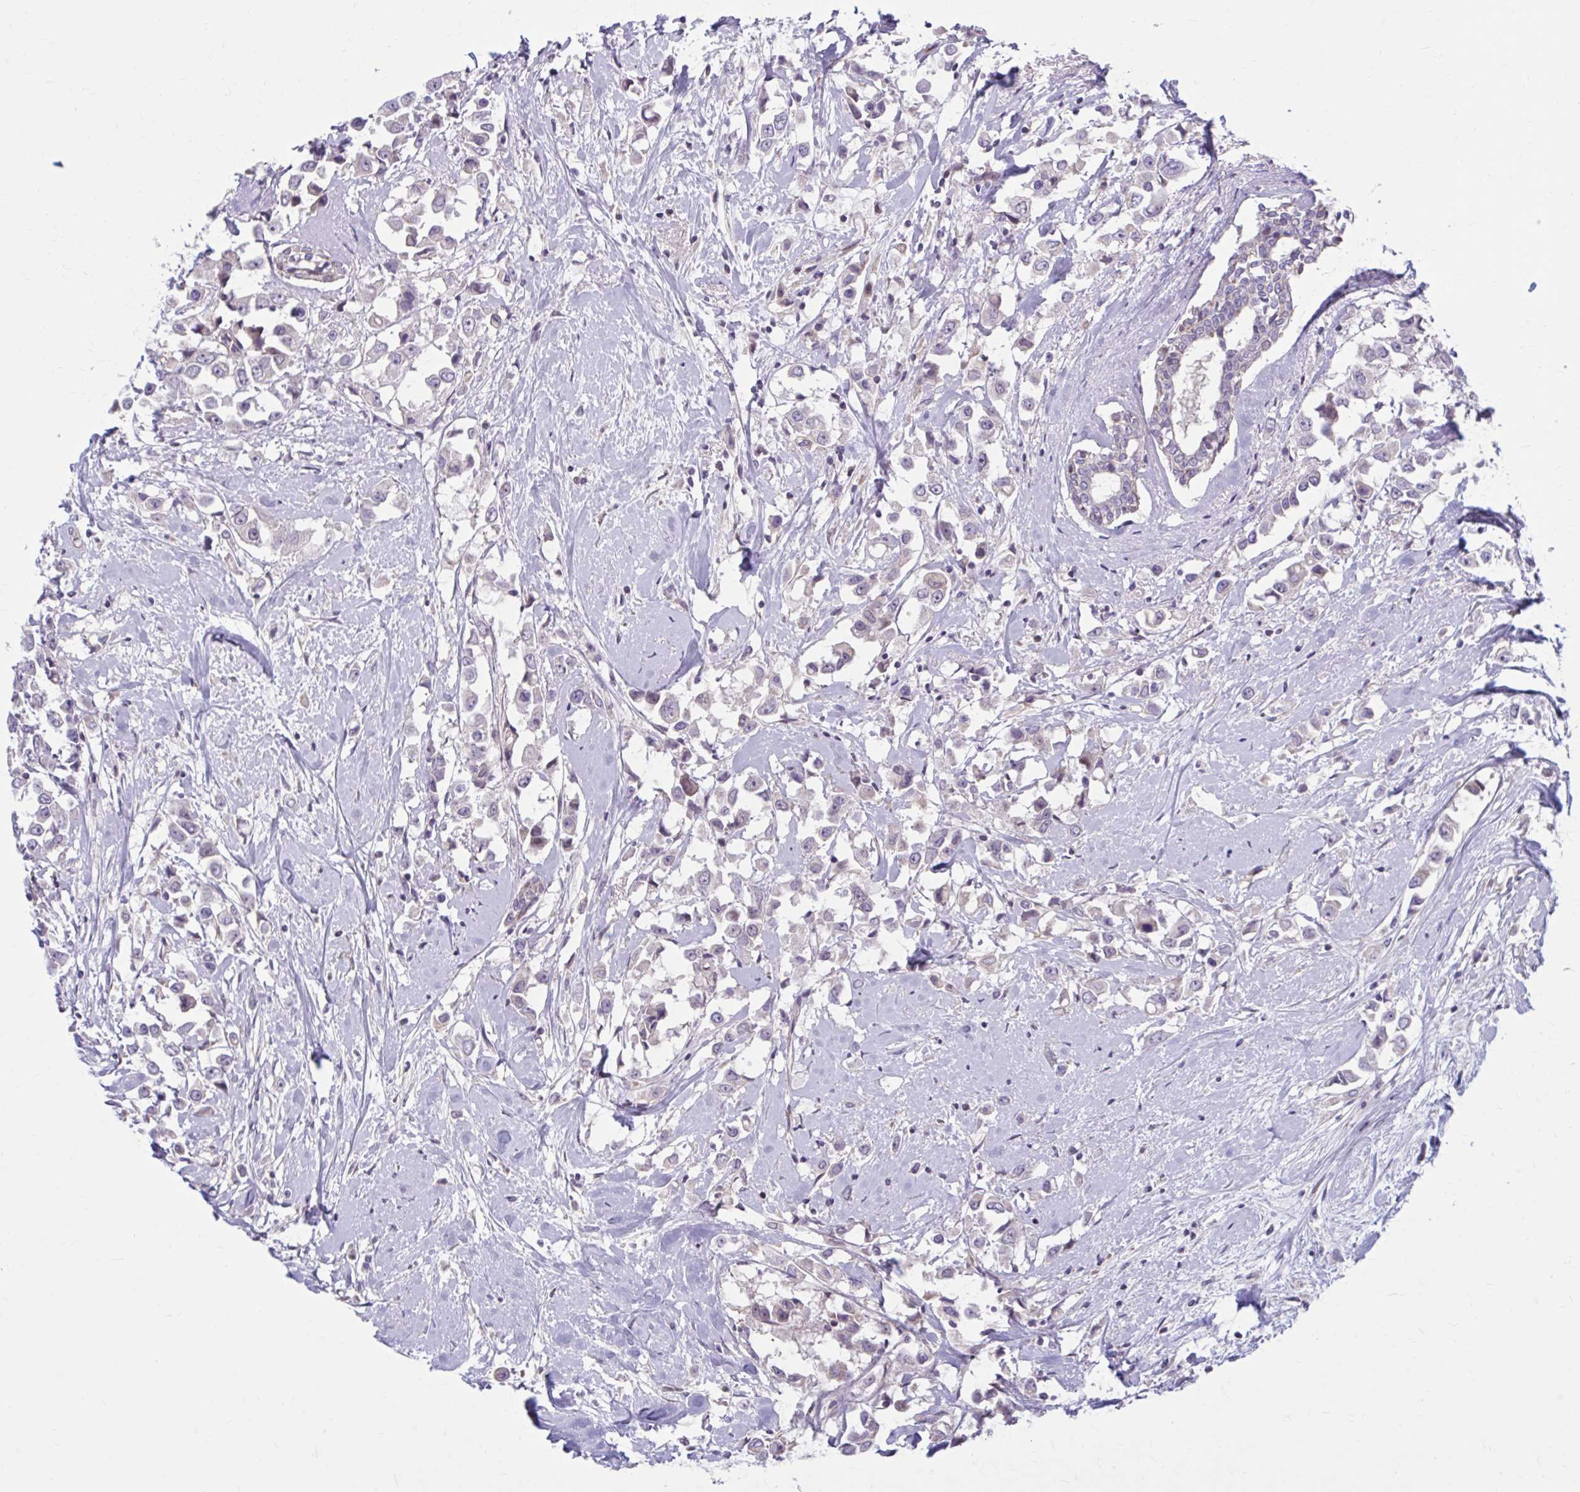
{"staining": {"intensity": "weak", "quantity": "<25%", "location": "cytoplasmic/membranous"}, "tissue": "breast cancer", "cell_type": "Tumor cells", "image_type": "cancer", "snomed": [{"axis": "morphology", "description": "Duct carcinoma"}, {"axis": "topography", "description": "Breast"}], "caption": "Immunohistochemical staining of human breast cancer (invasive ductal carcinoma) exhibits no significant staining in tumor cells. Nuclei are stained in blue.", "gene": "CHST3", "patient": {"sex": "female", "age": 61}}